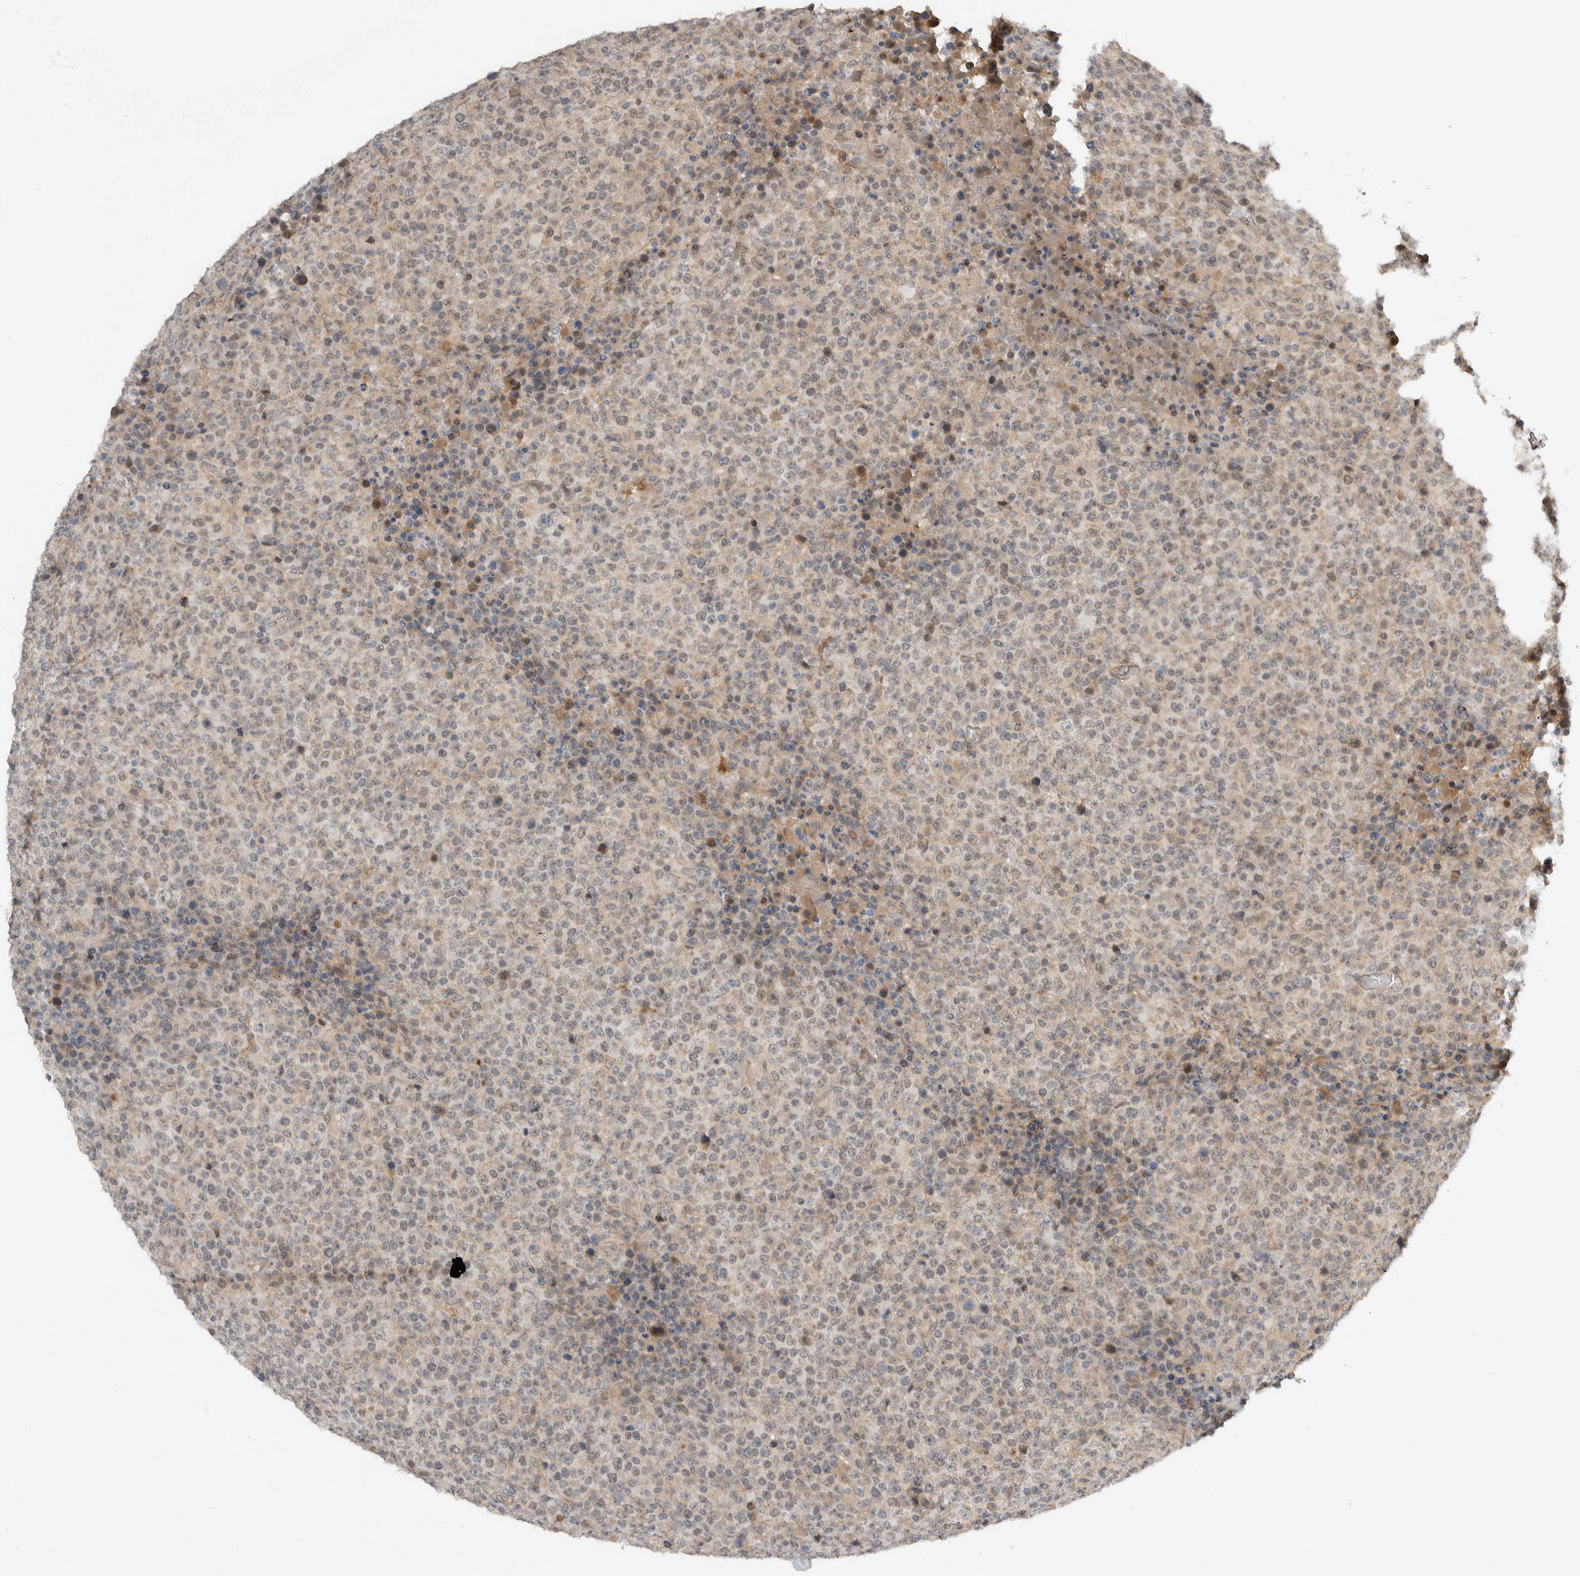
{"staining": {"intensity": "weak", "quantity": "<25%", "location": "cytoplasmic/membranous"}, "tissue": "lymphoma", "cell_type": "Tumor cells", "image_type": "cancer", "snomed": [{"axis": "morphology", "description": "Malignant lymphoma, non-Hodgkin's type, High grade"}, {"axis": "topography", "description": "Lymph node"}], "caption": "This histopathology image is of lymphoma stained with immunohistochemistry (IHC) to label a protein in brown with the nuclei are counter-stained blue. There is no staining in tumor cells.", "gene": "ARMC7", "patient": {"sex": "male", "age": 13}}